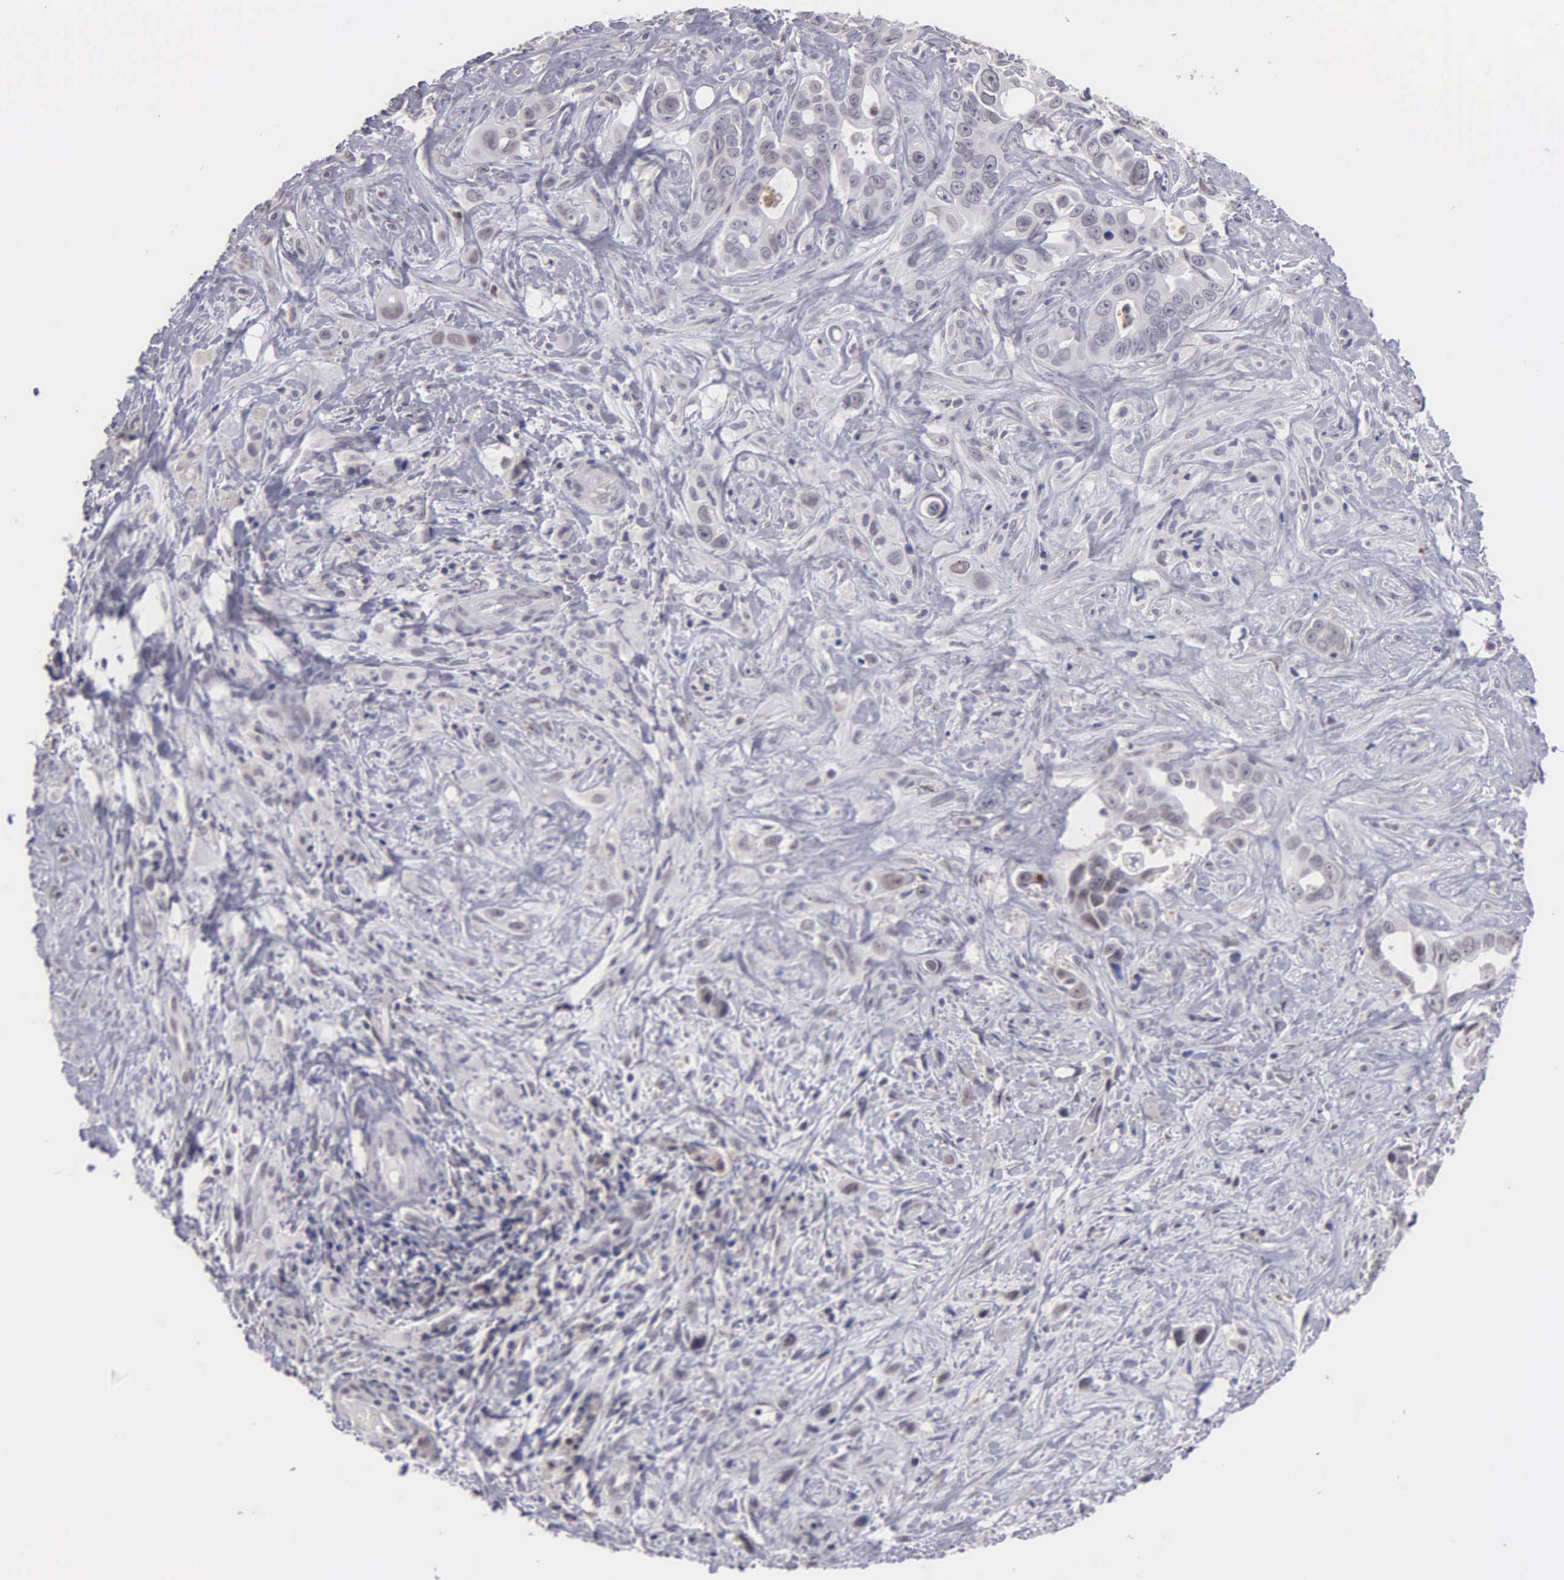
{"staining": {"intensity": "negative", "quantity": "none", "location": "none"}, "tissue": "liver cancer", "cell_type": "Tumor cells", "image_type": "cancer", "snomed": [{"axis": "morphology", "description": "Cholangiocarcinoma"}, {"axis": "topography", "description": "Liver"}], "caption": "A histopathology image of human liver cancer is negative for staining in tumor cells.", "gene": "BRD1", "patient": {"sex": "female", "age": 79}}